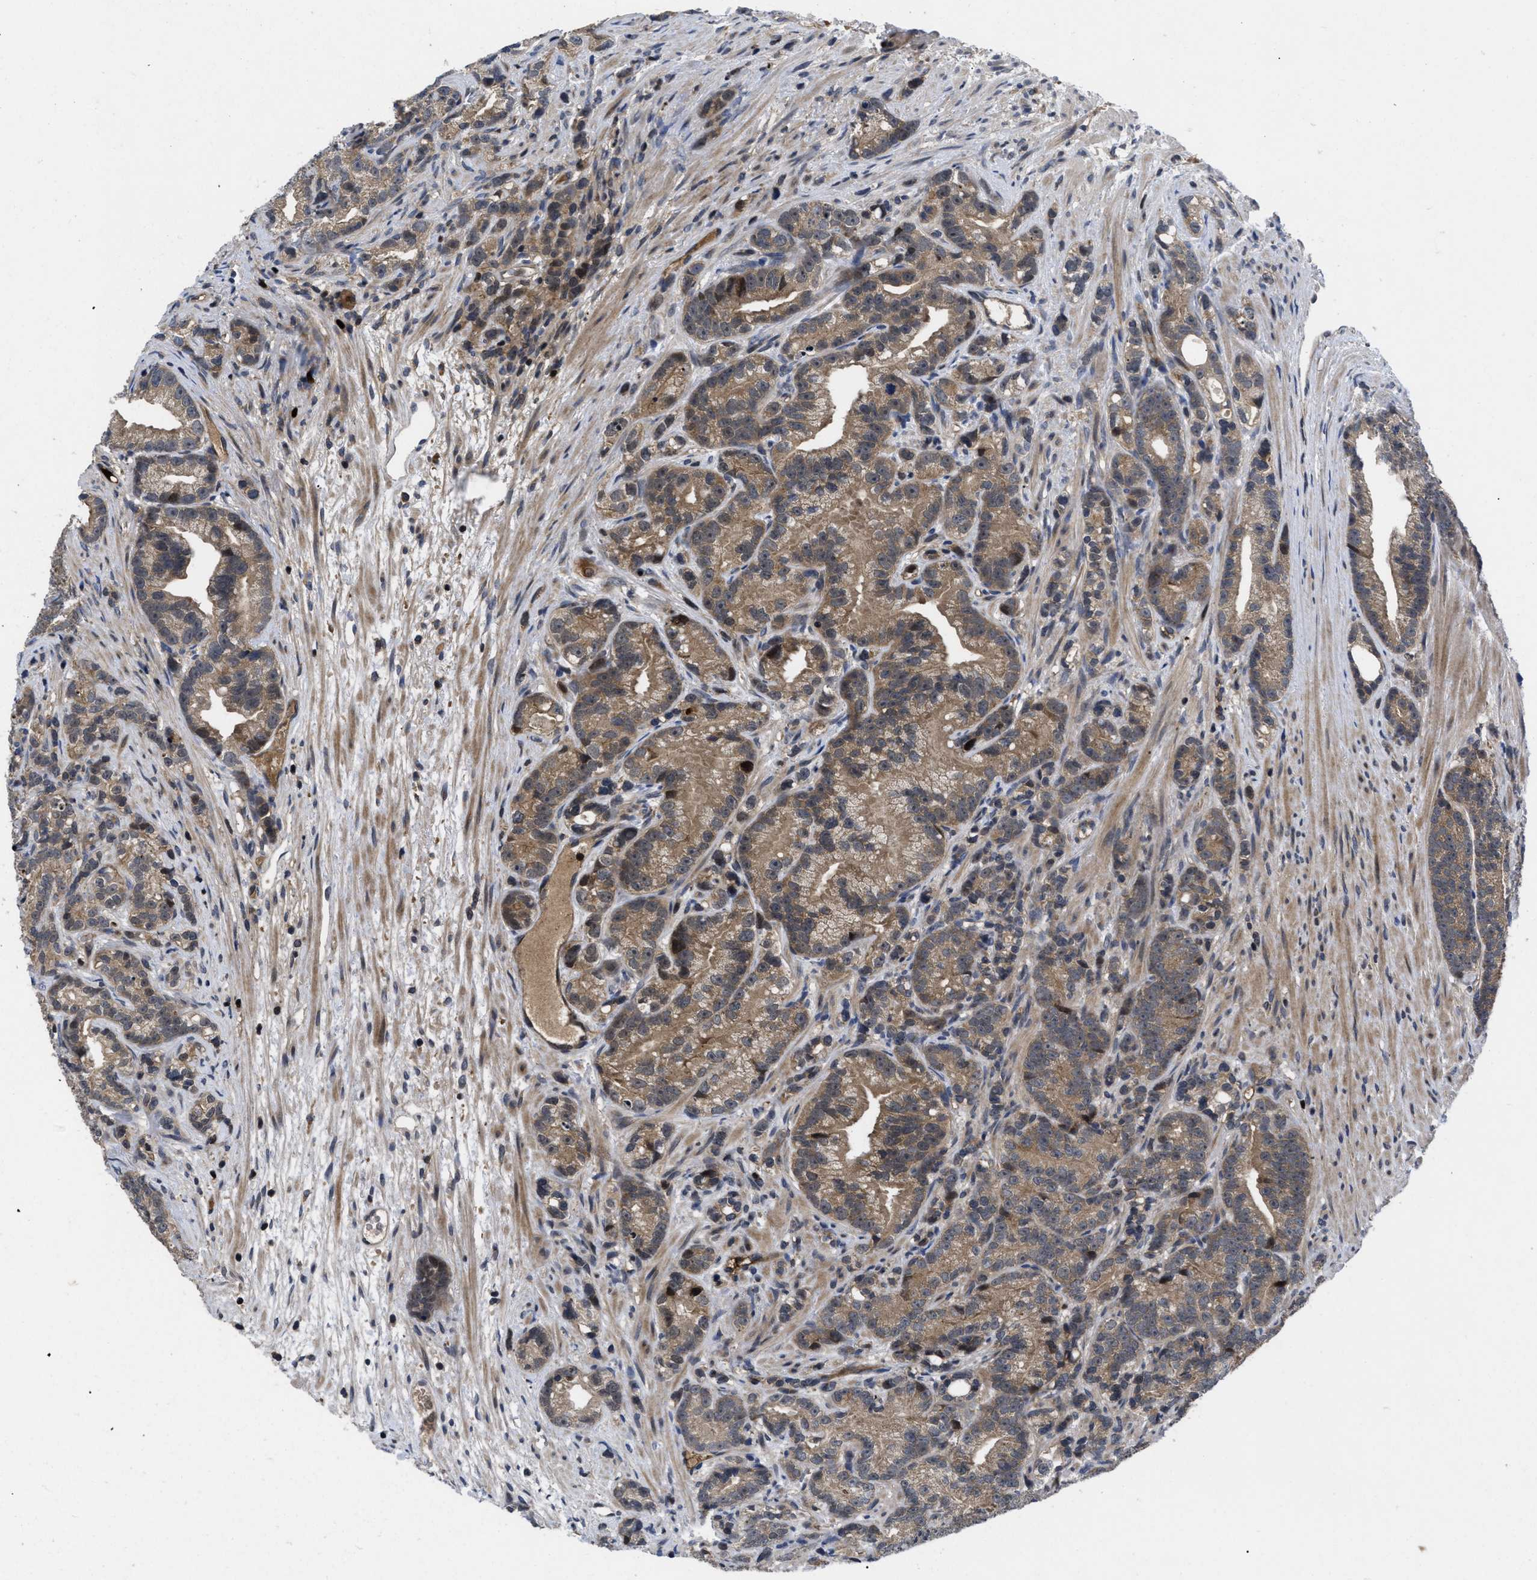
{"staining": {"intensity": "moderate", "quantity": ">75%", "location": "cytoplasmic/membranous,nuclear"}, "tissue": "prostate cancer", "cell_type": "Tumor cells", "image_type": "cancer", "snomed": [{"axis": "morphology", "description": "Adenocarcinoma, Low grade"}, {"axis": "topography", "description": "Prostate"}], "caption": "High-magnification brightfield microscopy of prostate cancer (low-grade adenocarcinoma) stained with DAB (3,3'-diaminobenzidine) (brown) and counterstained with hematoxylin (blue). tumor cells exhibit moderate cytoplasmic/membranous and nuclear staining is appreciated in about>75% of cells.", "gene": "FAM200A", "patient": {"sex": "male", "age": 89}}